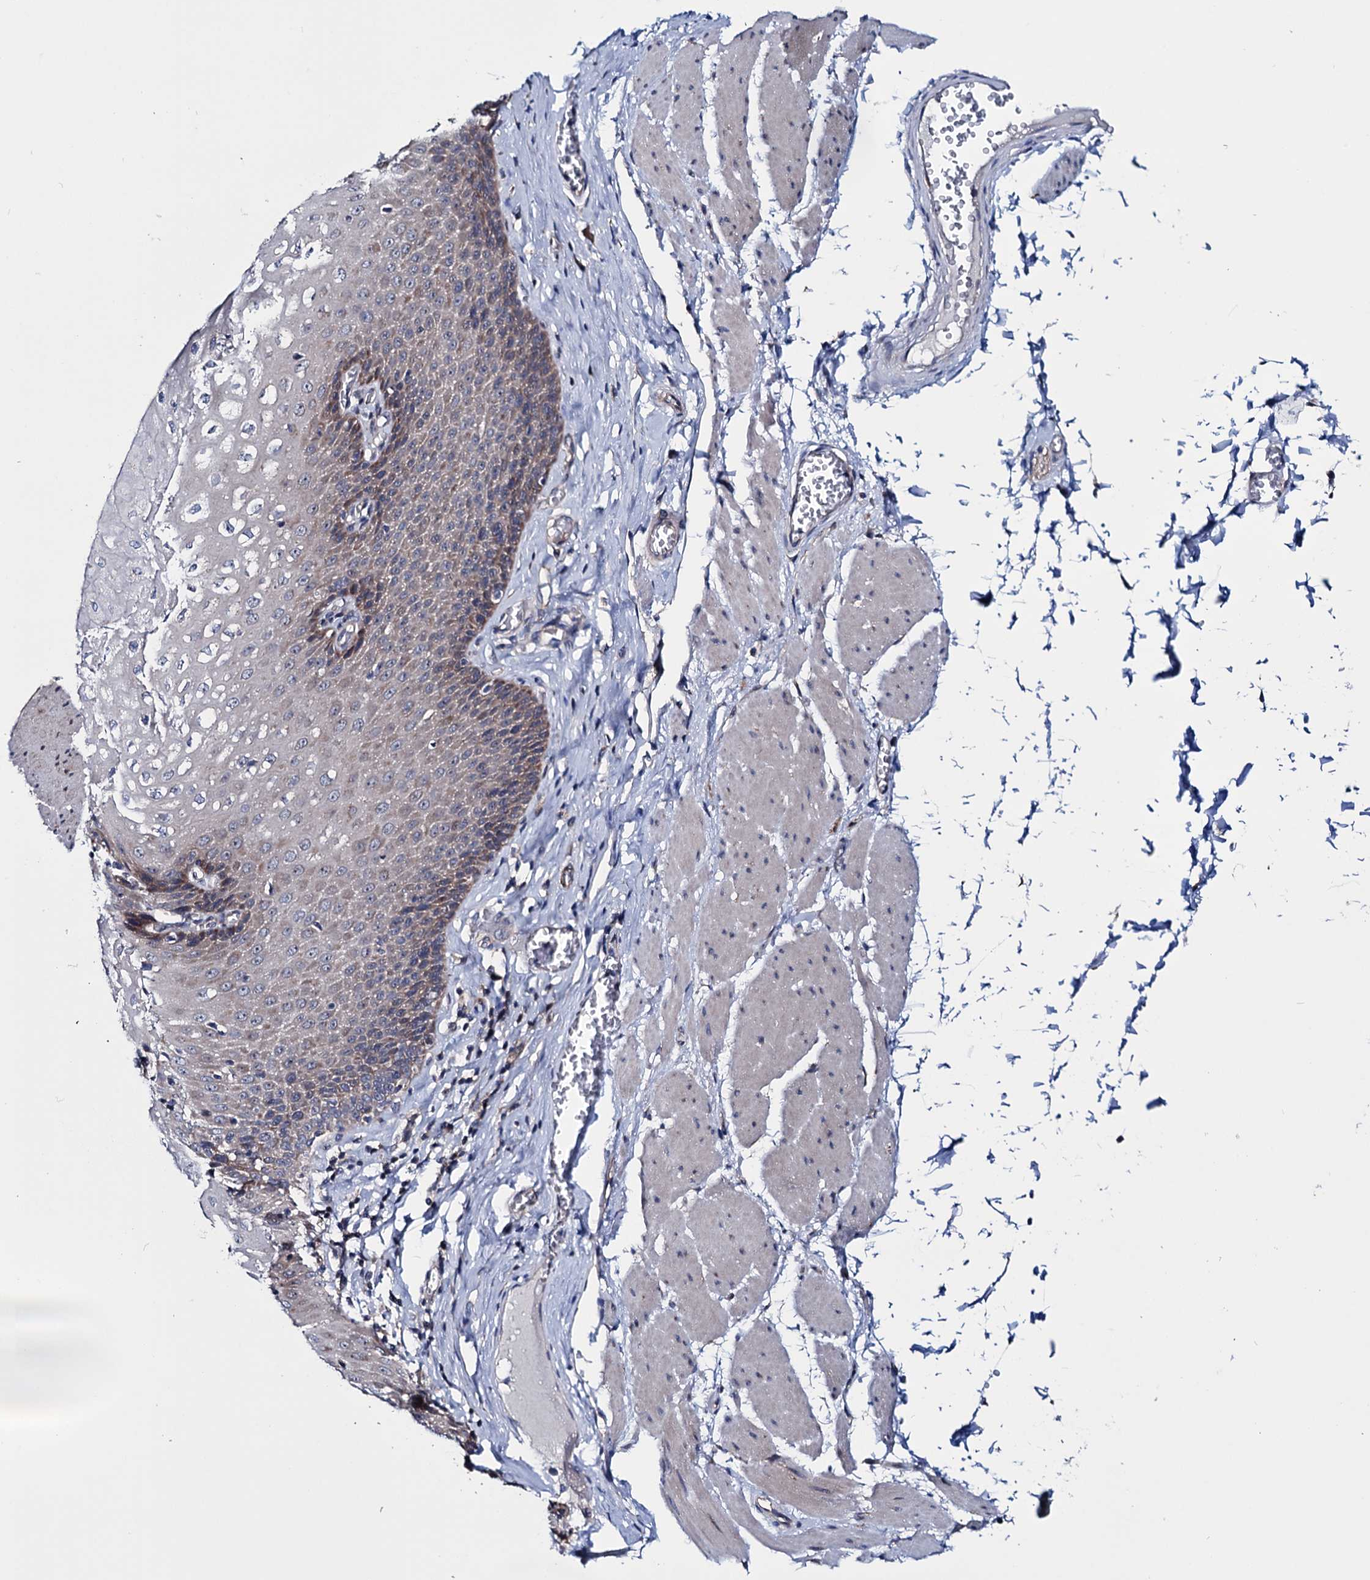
{"staining": {"intensity": "weak", "quantity": "25%-75%", "location": "cytoplasmic/membranous"}, "tissue": "esophagus", "cell_type": "Squamous epithelial cells", "image_type": "normal", "snomed": [{"axis": "morphology", "description": "Normal tissue, NOS"}, {"axis": "topography", "description": "Esophagus"}], "caption": "Immunohistochemical staining of benign human esophagus exhibits weak cytoplasmic/membranous protein staining in approximately 25%-75% of squamous epithelial cells.", "gene": "EYA4", "patient": {"sex": "male", "age": 60}}